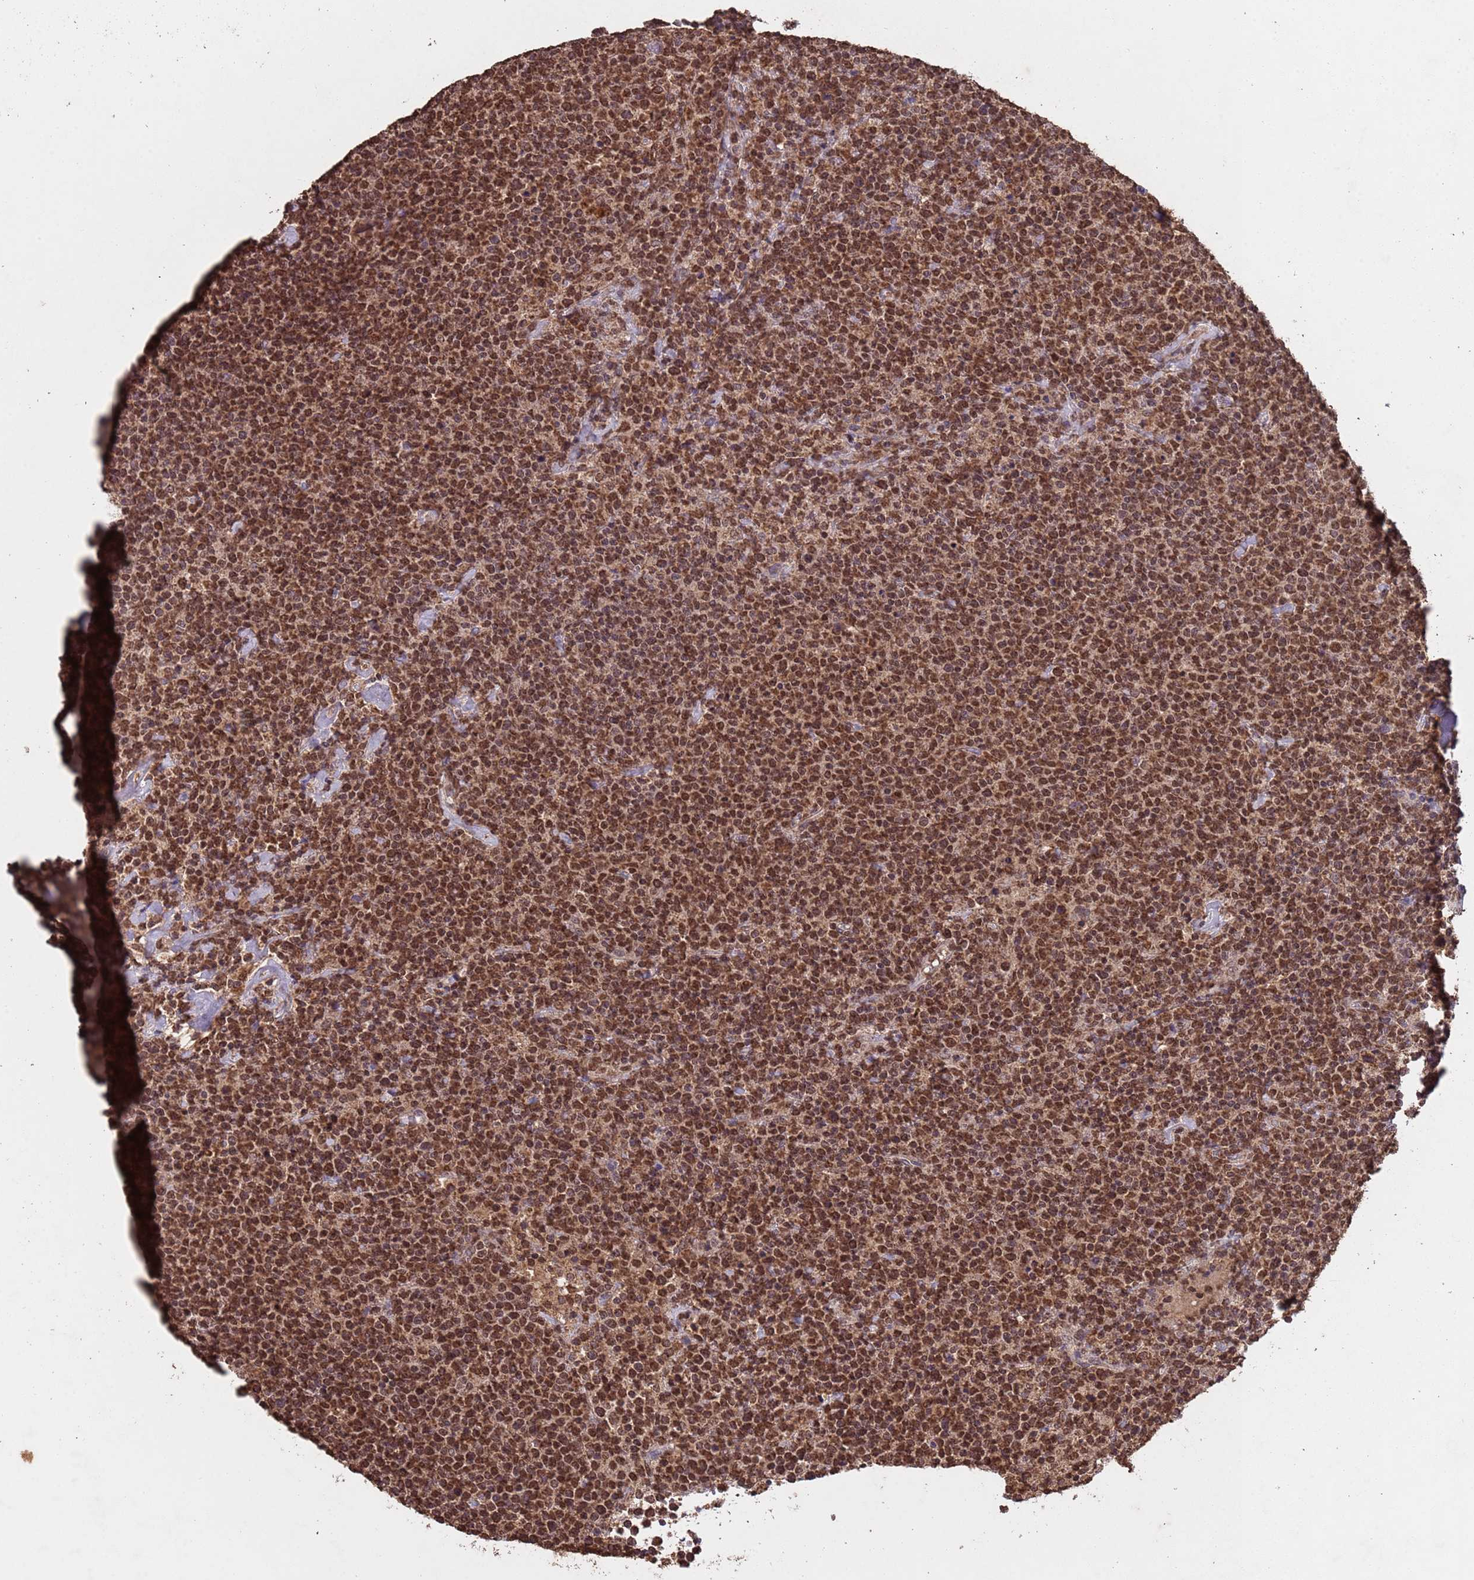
{"staining": {"intensity": "moderate", "quantity": ">75%", "location": "nuclear"}, "tissue": "lymphoma", "cell_type": "Tumor cells", "image_type": "cancer", "snomed": [{"axis": "morphology", "description": "Malignant lymphoma, non-Hodgkin's type, High grade"}, {"axis": "topography", "description": "Lymph node"}], "caption": "Immunohistochemistry of human malignant lymphoma, non-Hodgkin's type (high-grade) demonstrates medium levels of moderate nuclear staining in about >75% of tumor cells. (Brightfield microscopy of DAB IHC at high magnification).", "gene": "HDAC10", "patient": {"sex": "male", "age": 61}}